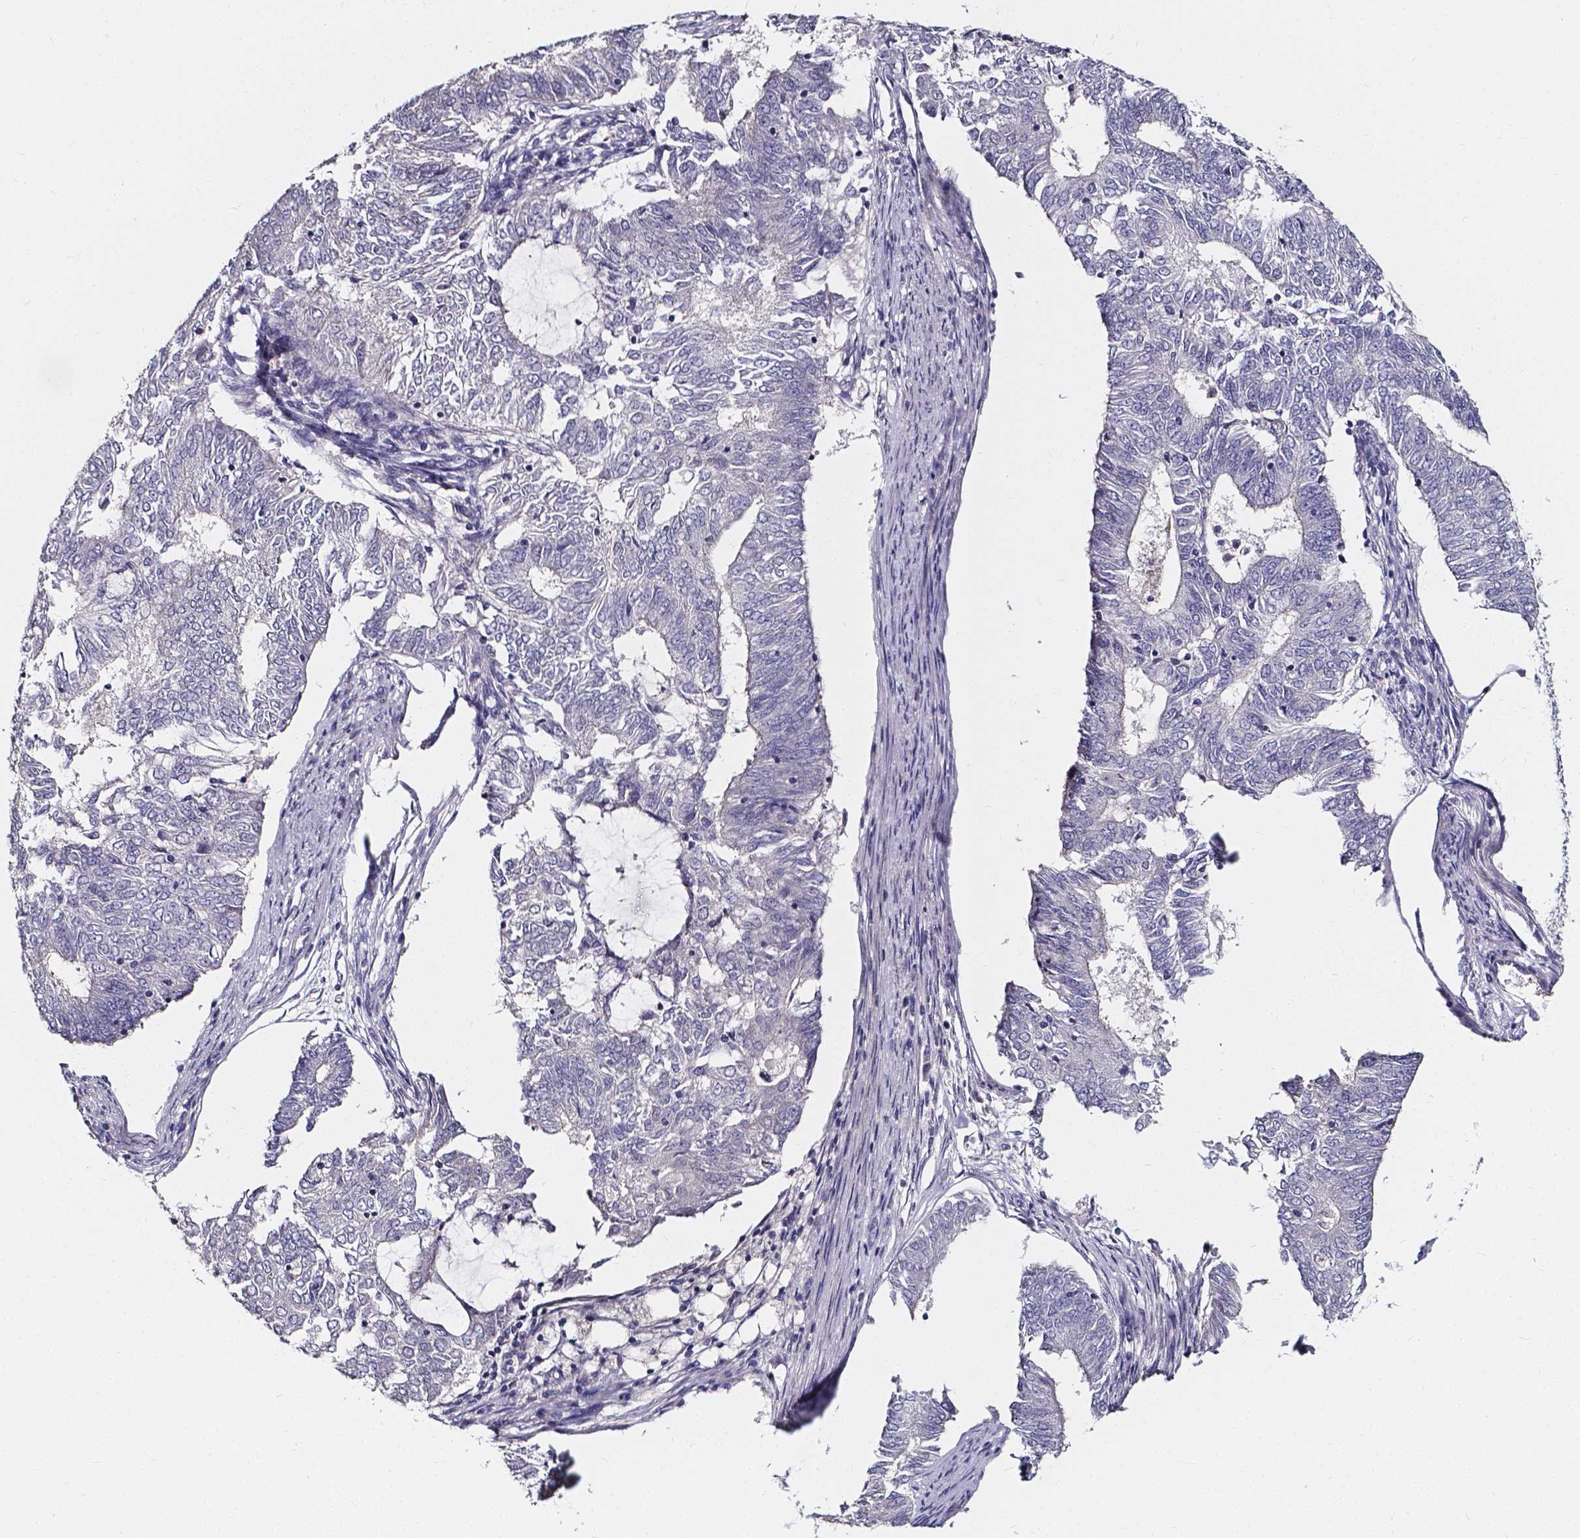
{"staining": {"intensity": "negative", "quantity": "none", "location": "none"}, "tissue": "endometrial cancer", "cell_type": "Tumor cells", "image_type": "cancer", "snomed": [{"axis": "morphology", "description": "Adenocarcinoma, NOS"}, {"axis": "topography", "description": "Endometrium"}], "caption": "A histopathology image of endometrial cancer stained for a protein displays no brown staining in tumor cells.", "gene": "CACNG8", "patient": {"sex": "female", "age": 62}}